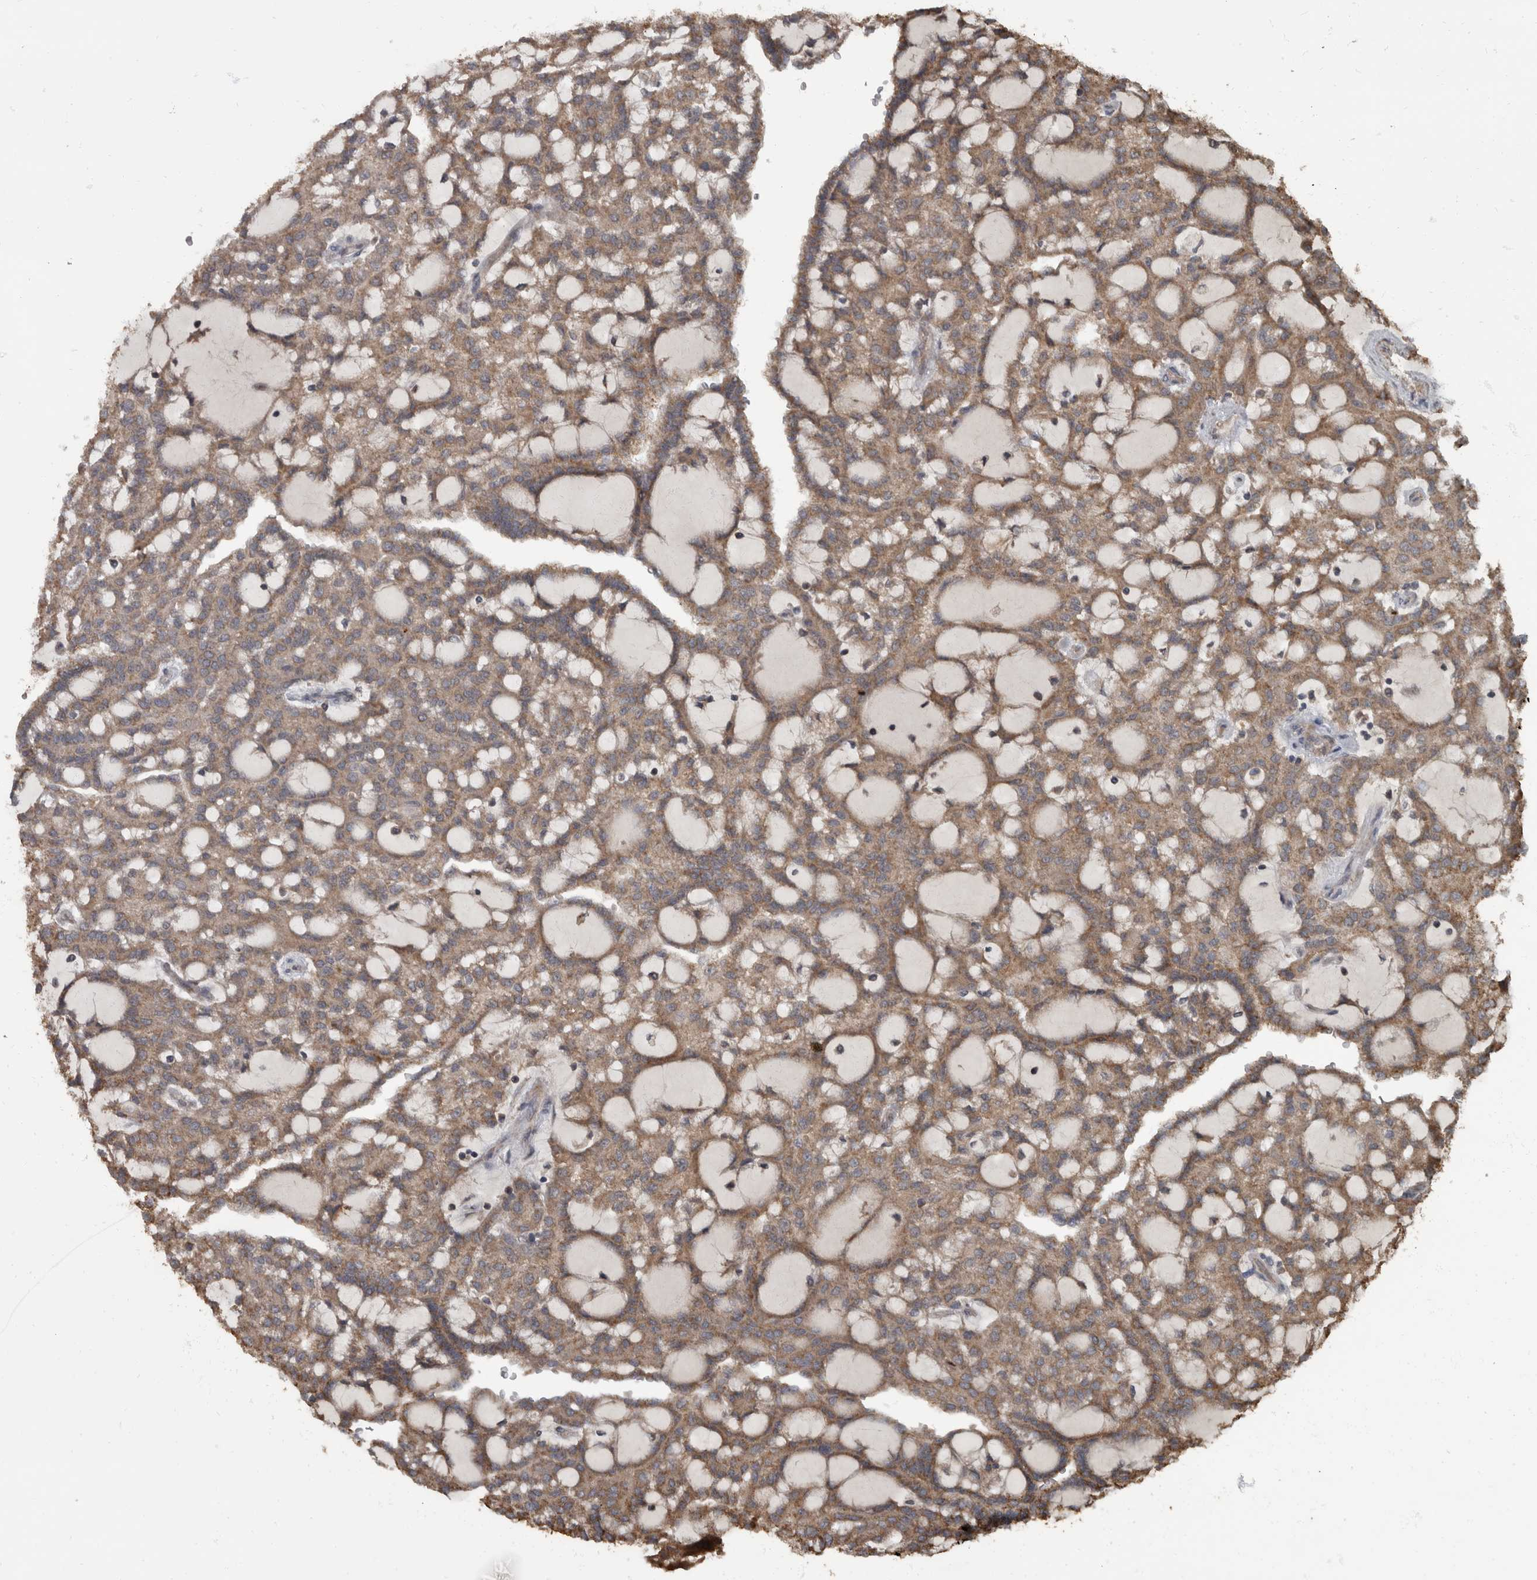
{"staining": {"intensity": "moderate", "quantity": ">75%", "location": "cytoplasmic/membranous"}, "tissue": "renal cancer", "cell_type": "Tumor cells", "image_type": "cancer", "snomed": [{"axis": "morphology", "description": "Adenocarcinoma, NOS"}, {"axis": "topography", "description": "Kidney"}], "caption": "Brown immunohistochemical staining in human renal adenocarcinoma reveals moderate cytoplasmic/membranous positivity in approximately >75% of tumor cells.", "gene": "RABGGTB", "patient": {"sex": "male", "age": 63}}